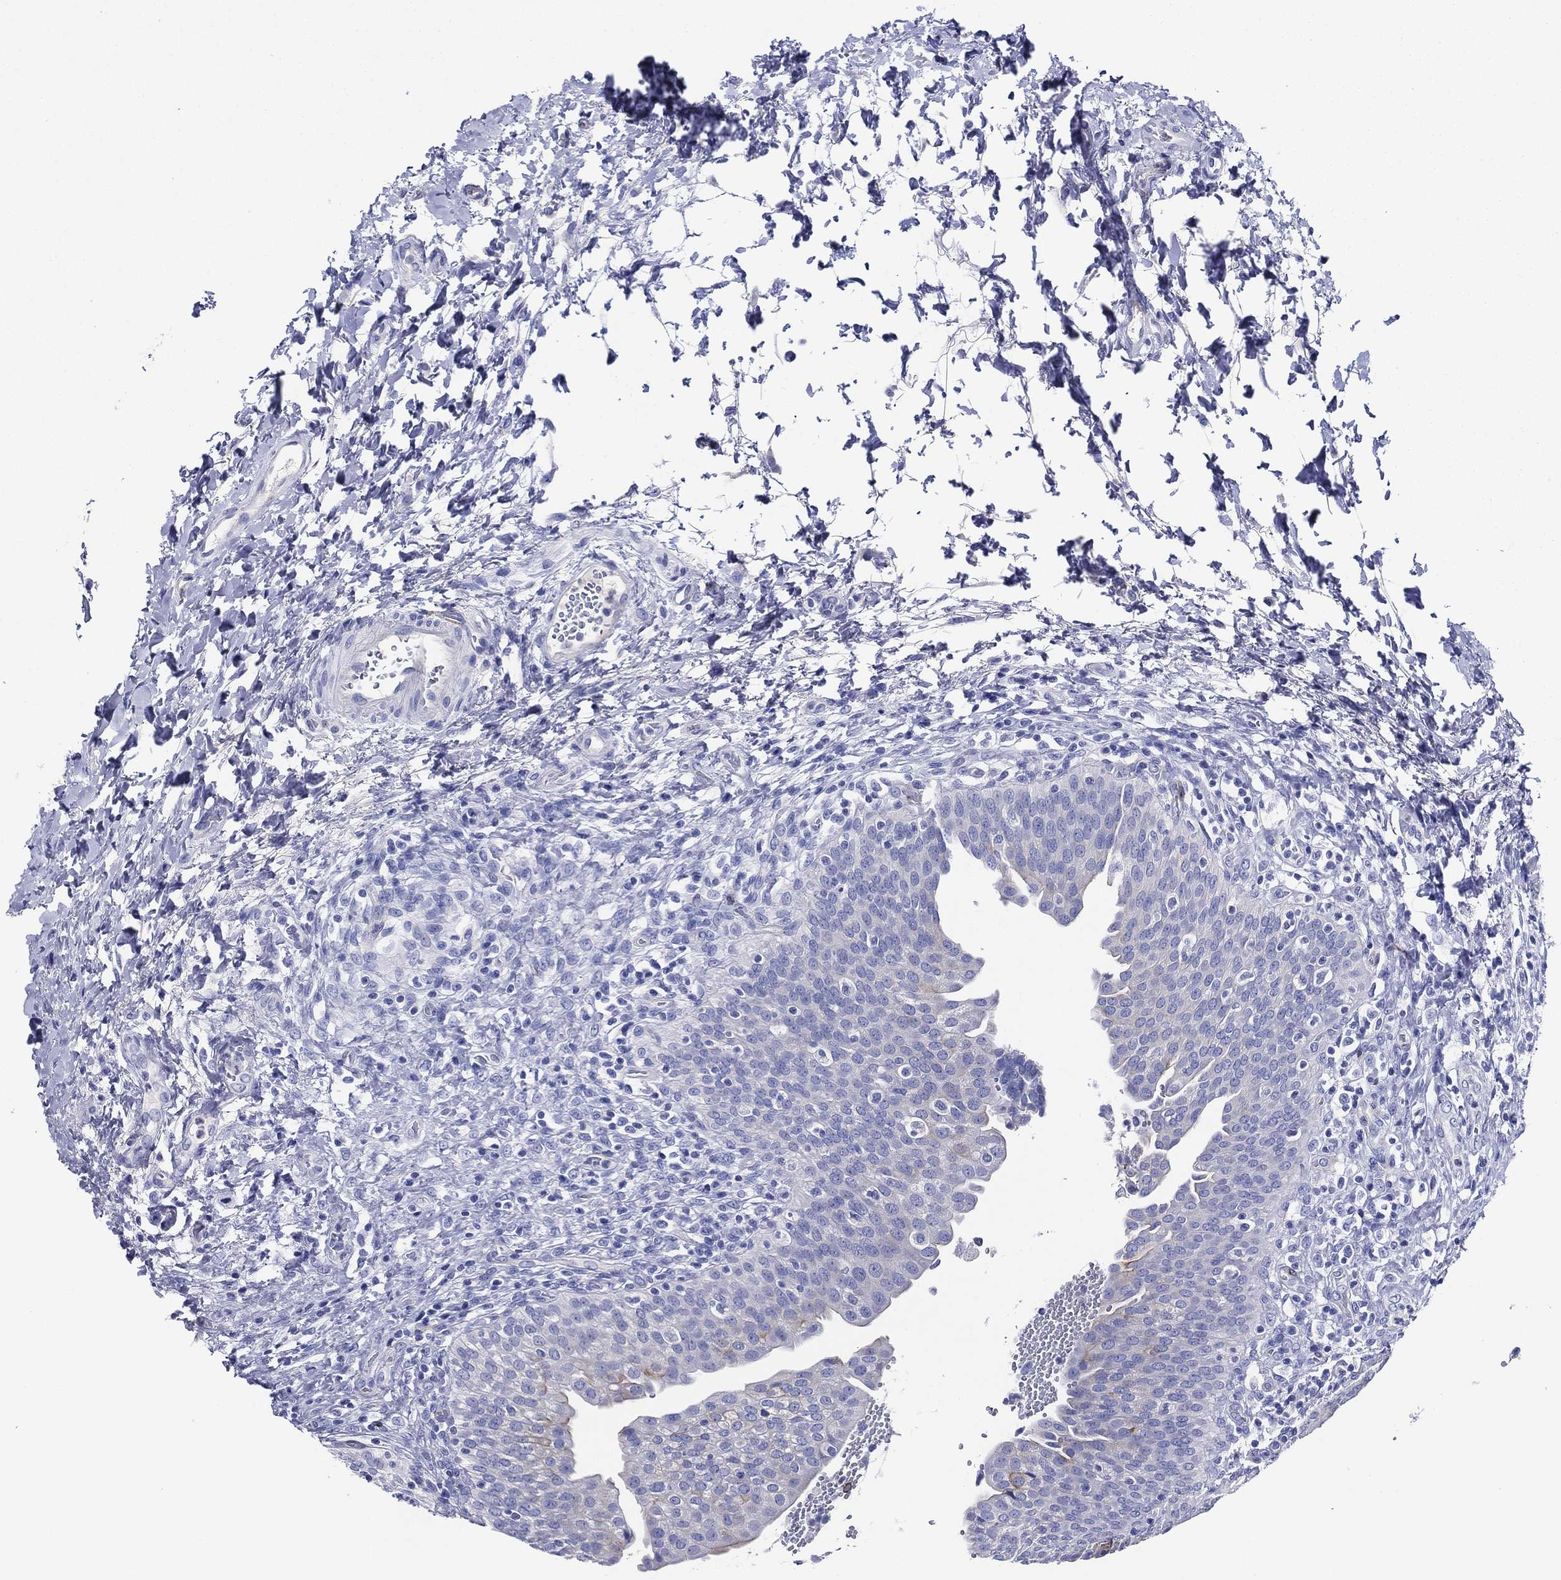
{"staining": {"intensity": "negative", "quantity": "none", "location": "none"}, "tissue": "urinary bladder", "cell_type": "Urothelial cells", "image_type": "normal", "snomed": [{"axis": "morphology", "description": "Normal tissue, NOS"}, {"axis": "topography", "description": "Urinary bladder"}], "caption": "This is an immunohistochemistry micrograph of normal human urinary bladder. There is no expression in urothelial cells.", "gene": "ACE2", "patient": {"sex": "male", "age": 74}}